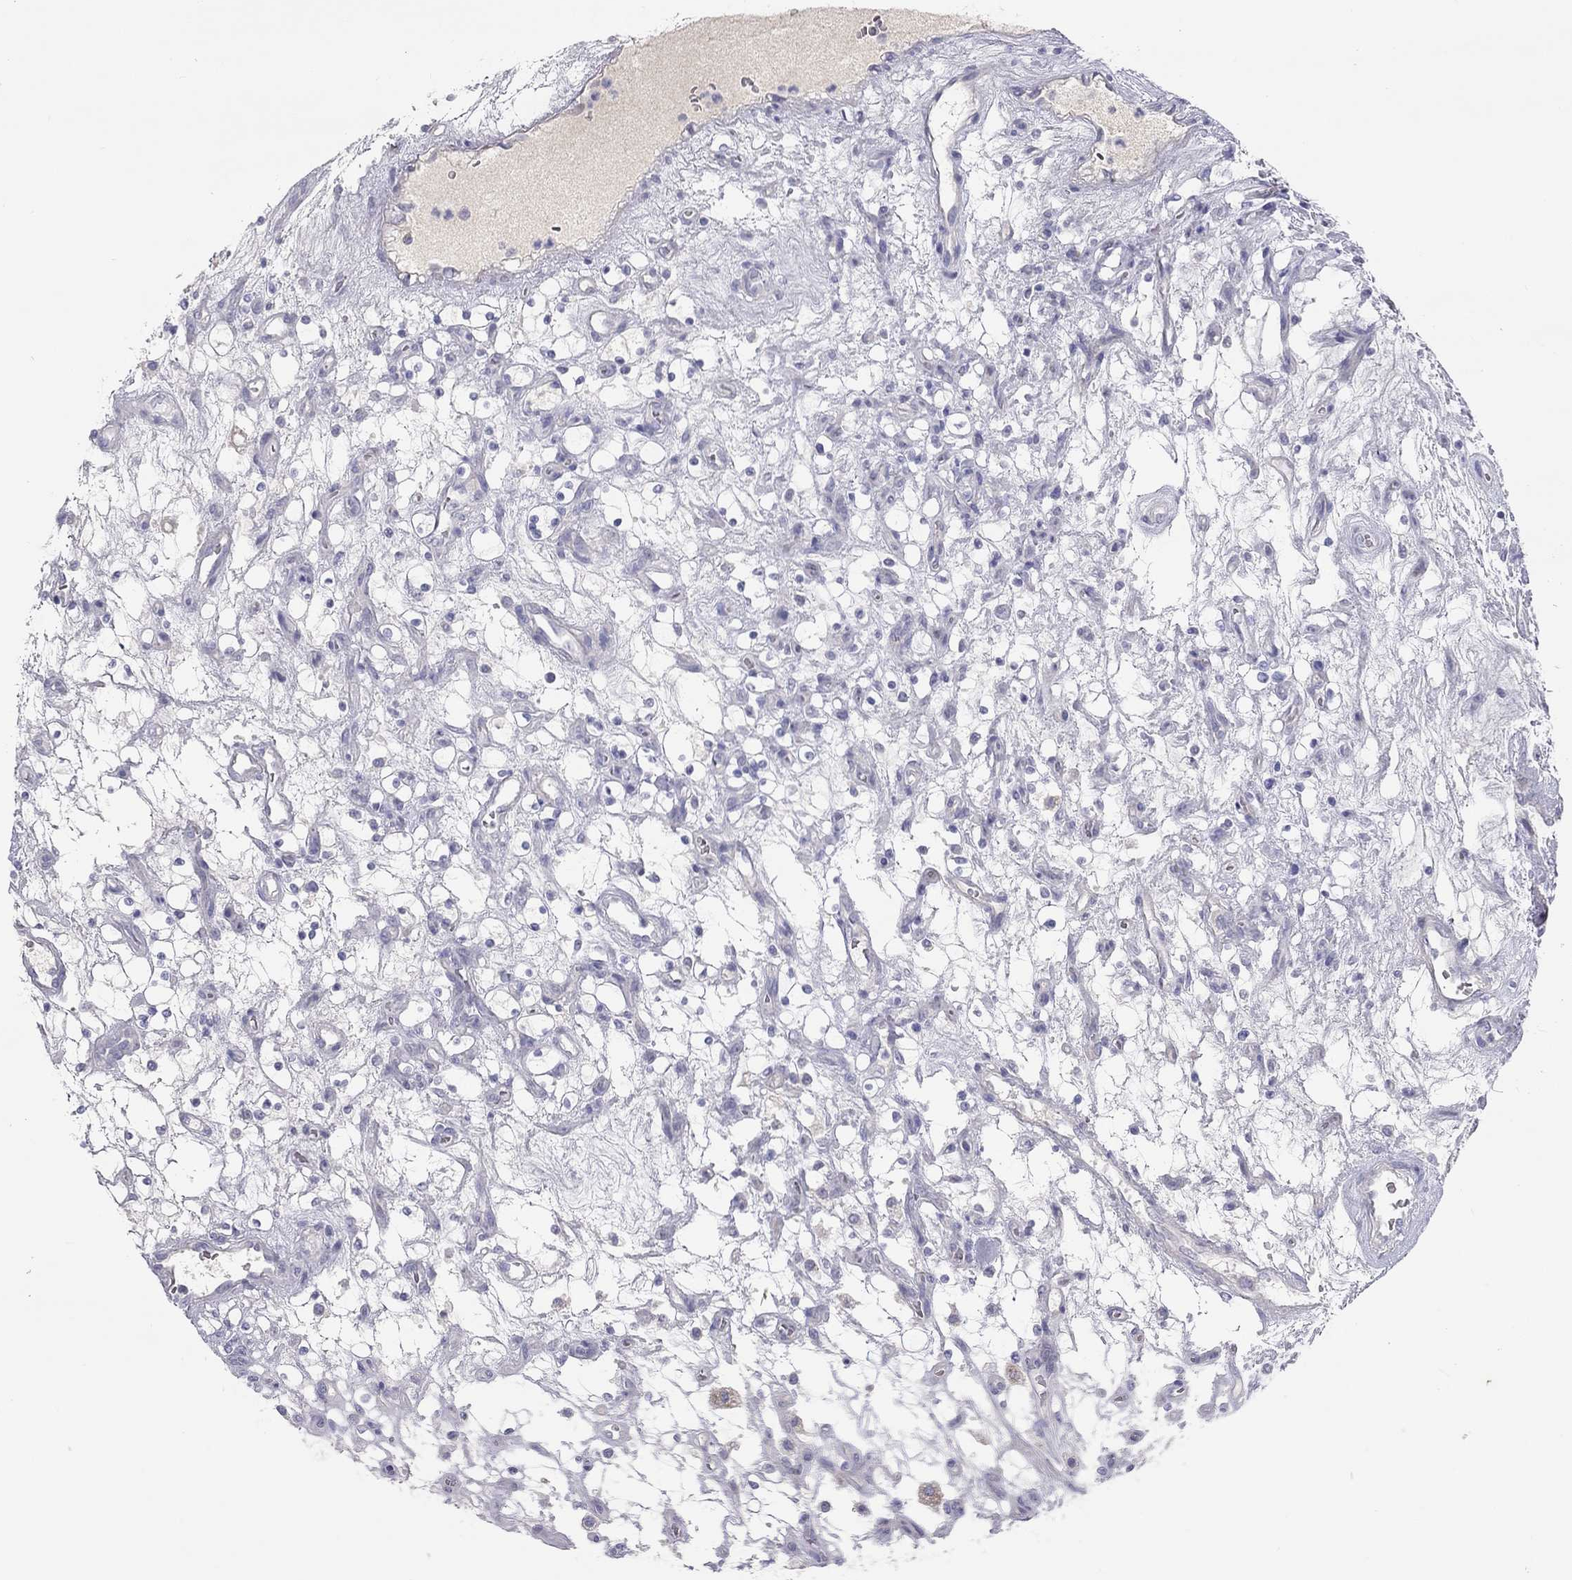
{"staining": {"intensity": "negative", "quantity": "none", "location": "none"}, "tissue": "renal cancer", "cell_type": "Tumor cells", "image_type": "cancer", "snomed": [{"axis": "morphology", "description": "Adenocarcinoma, NOS"}, {"axis": "topography", "description": "Kidney"}], "caption": "Renal adenocarcinoma was stained to show a protein in brown. There is no significant expression in tumor cells.", "gene": "ST7L", "patient": {"sex": "female", "age": 69}}